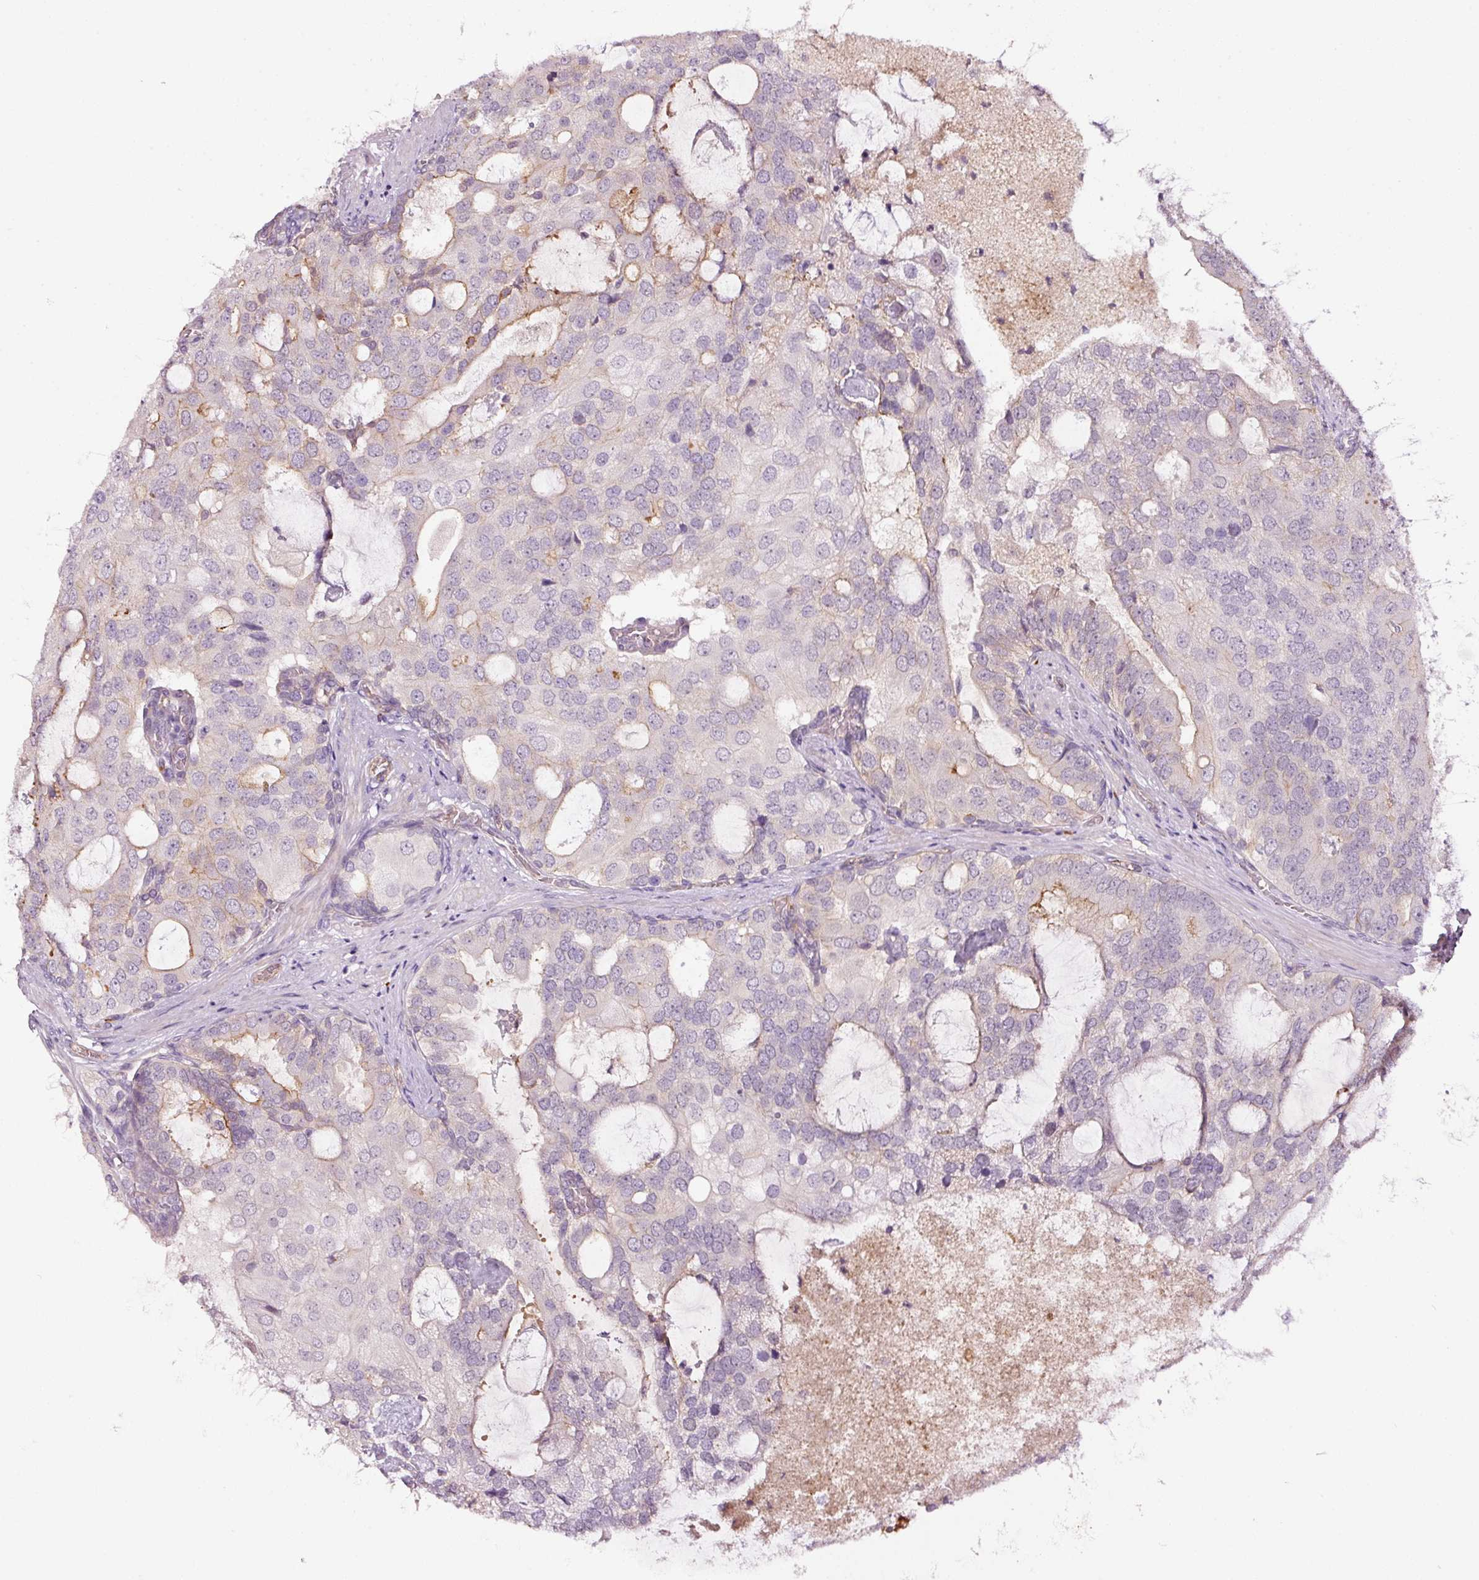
{"staining": {"intensity": "negative", "quantity": "none", "location": "none"}, "tissue": "prostate cancer", "cell_type": "Tumor cells", "image_type": "cancer", "snomed": [{"axis": "morphology", "description": "Adenocarcinoma, High grade"}, {"axis": "topography", "description": "Prostate"}], "caption": "The immunohistochemistry micrograph has no significant expression in tumor cells of prostate high-grade adenocarcinoma tissue.", "gene": "ABCB4", "patient": {"sex": "male", "age": 55}}